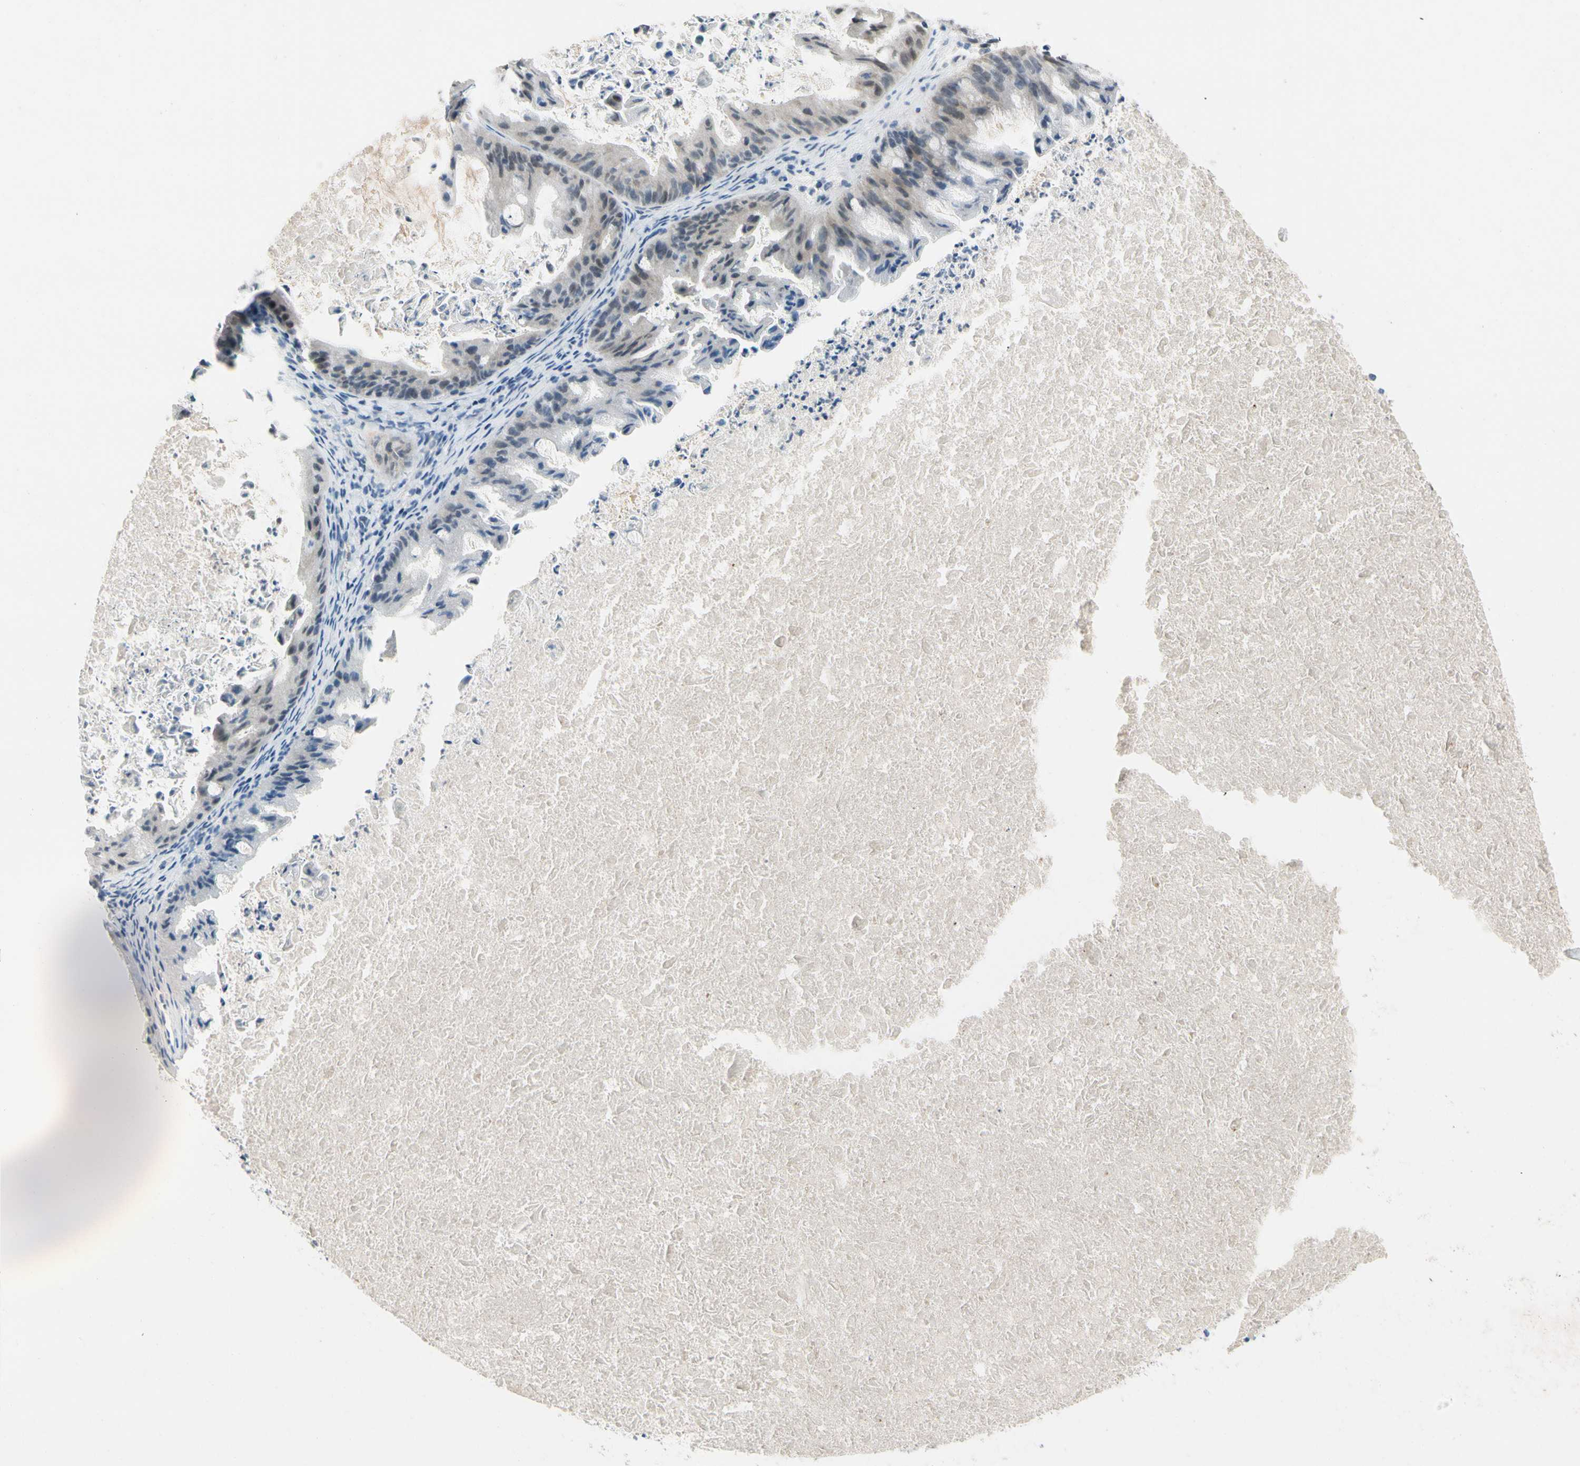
{"staining": {"intensity": "negative", "quantity": "none", "location": "none"}, "tissue": "ovarian cancer", "cell_type": "Tumor cells", "image_type": "cancer", "snomed": [{"axis": "morphology", "description": "Cystadenocarcinoma, mucinous, NOS"}, {"axis": "topography", "description": "Ovary"}], "caption": "Tumor cells show no significant staining in ovarian mucinous cystadenocarcinoma.", "gene": "SLC27A6", "patient": {"sex": "female", "age": 37}}